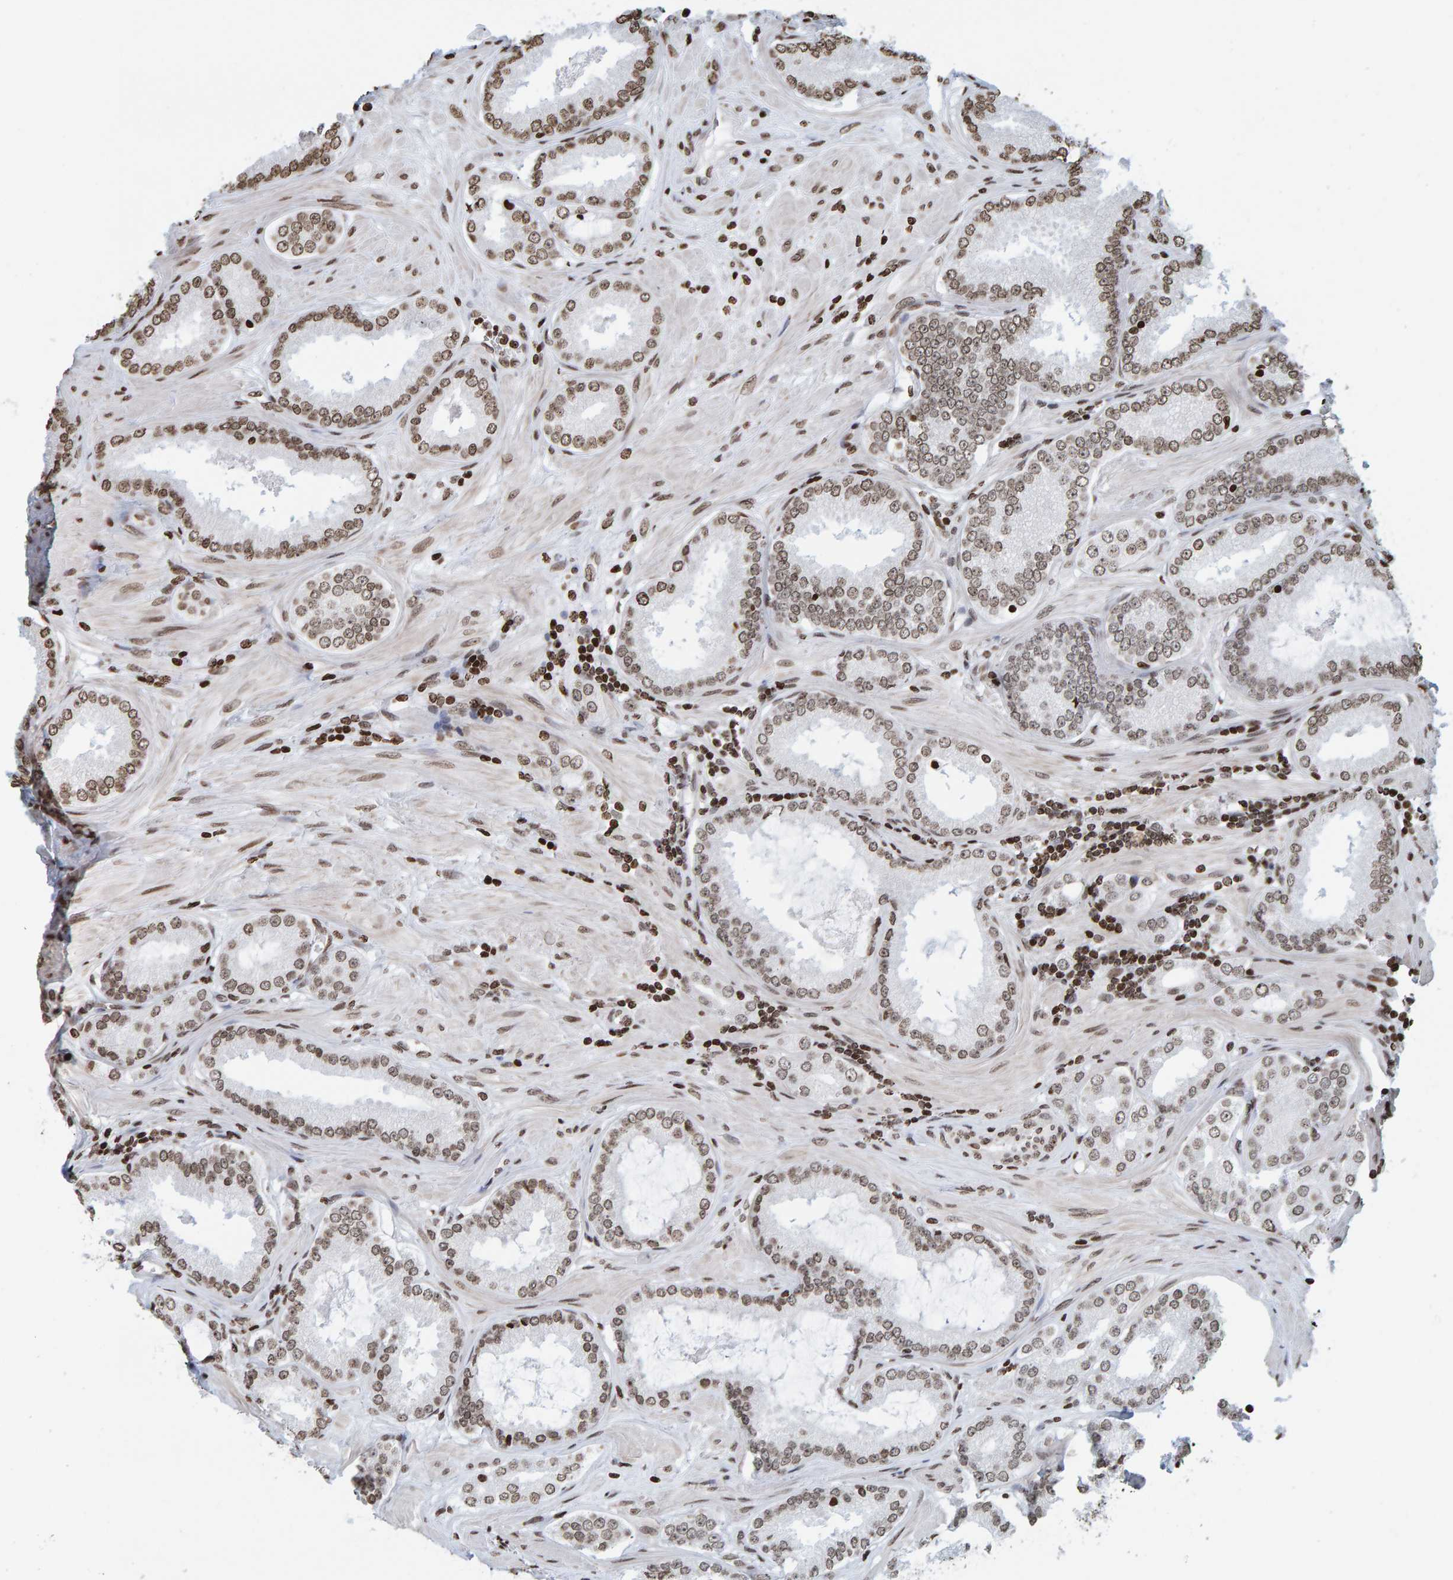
{"staining": {"intensity": "moderate", "quantity": ">75%", "location": "nuclear"}, "tissue": "prostate cancer", "cell_type": "Tumor cells", "image_type": "cancer", "snomed": [{"axis": "morphology", "description": "Adenocarcinoma, Low grade"}, {"axis": "topography", "description": "Prostate"}], "caption": "This image exhibits prostate cancer stained with IHC to label a protein in brown. The nuclear of tumor cells show moderate positivity for the protein. Nuclei are counter-stained blue.", "gene": "BRF2", "patient": {"sex": "male", "age": 62}}